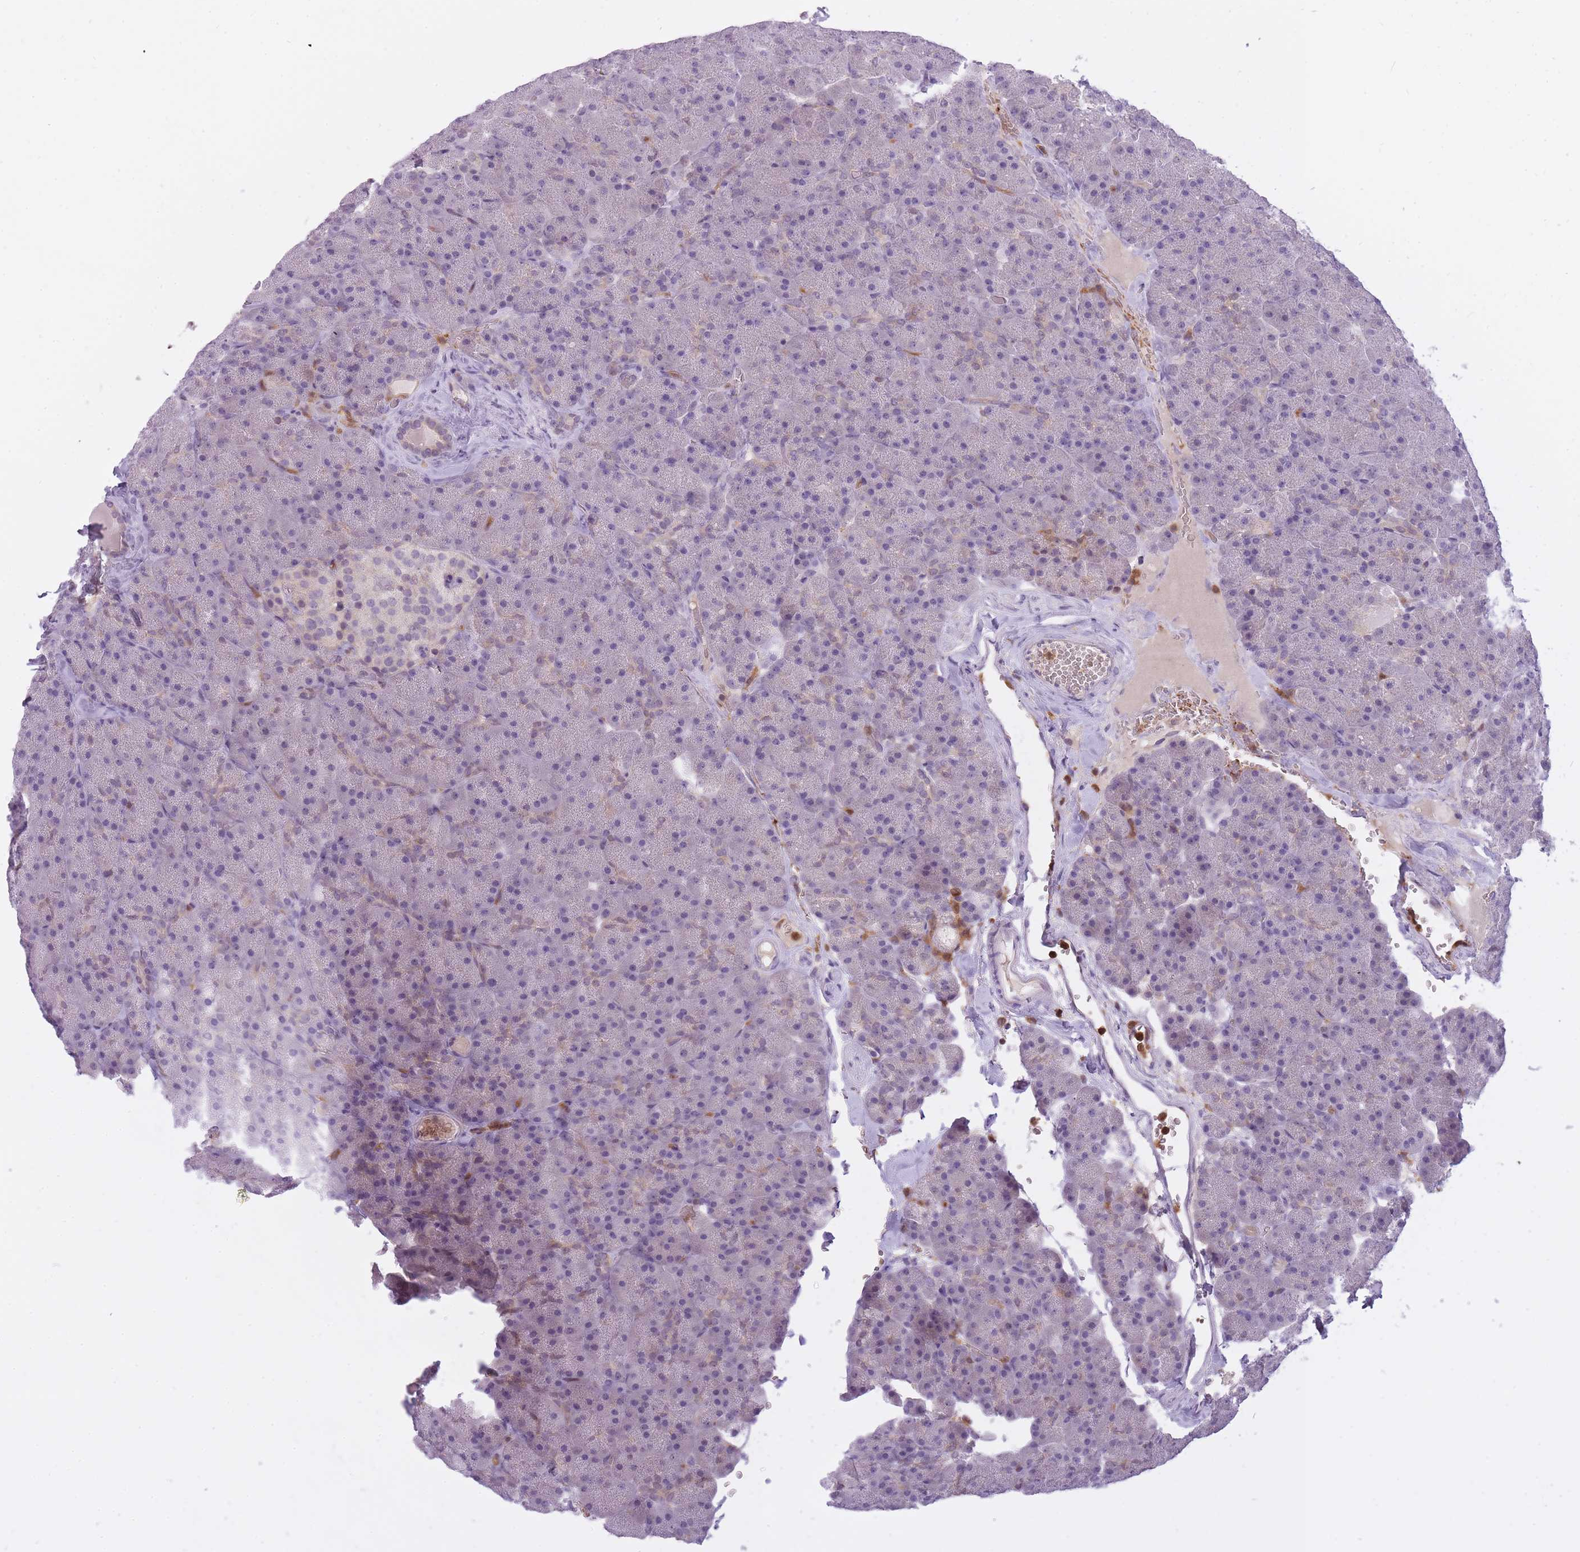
{"staining": {"intensity": "weak", "quantity": "<25%", "location": "cytoplasmic/membranous,nuclear"}, "tissue": "pancreas", "cell_type": "Exocrine glandular cells", "image_type": "normal", "snomed": [{"axis": "morphology", "description": "Normal tissue, NOS"}, {"axis": "topography", "description": "Pancreas"}], "caption": "Immunohistochemical staining of benign pancreas displays no significant staining in exocrine glandular cells. (DAB (3,3'-diaminobenzidine) immunohistochemistry (IHC) with hematoxylin counter stain).", "gene": "CXorf38", "patient": {"sex": "male", "age": 36}}